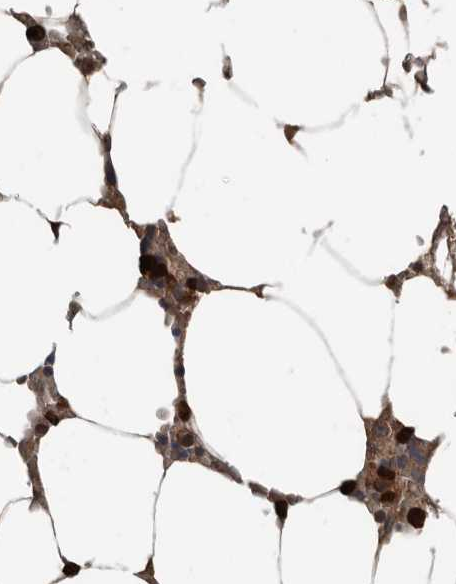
{"staining": {"intensity": "strong", "quantity": "25%-75%", "location": "nuclear"}, "tissue": "bone marrow", "cell_type": "Hematopoietic cells", "image_type": "normal", "snomed": [{"axis": "morphology", "description": "Normal tissue, NOS"}, {"axis": "topography", "description": "Bone marrow"}], "caption": "The histopathology image displays a brown stain indicating the presence of a protein in the nuclear of hematopoietic cells in bone marrow. (brown staining indicates protein expression, while blue staining denotes nuclei).", "gene": "FSBP", "patient": {"sex": "male", "age": 70}}